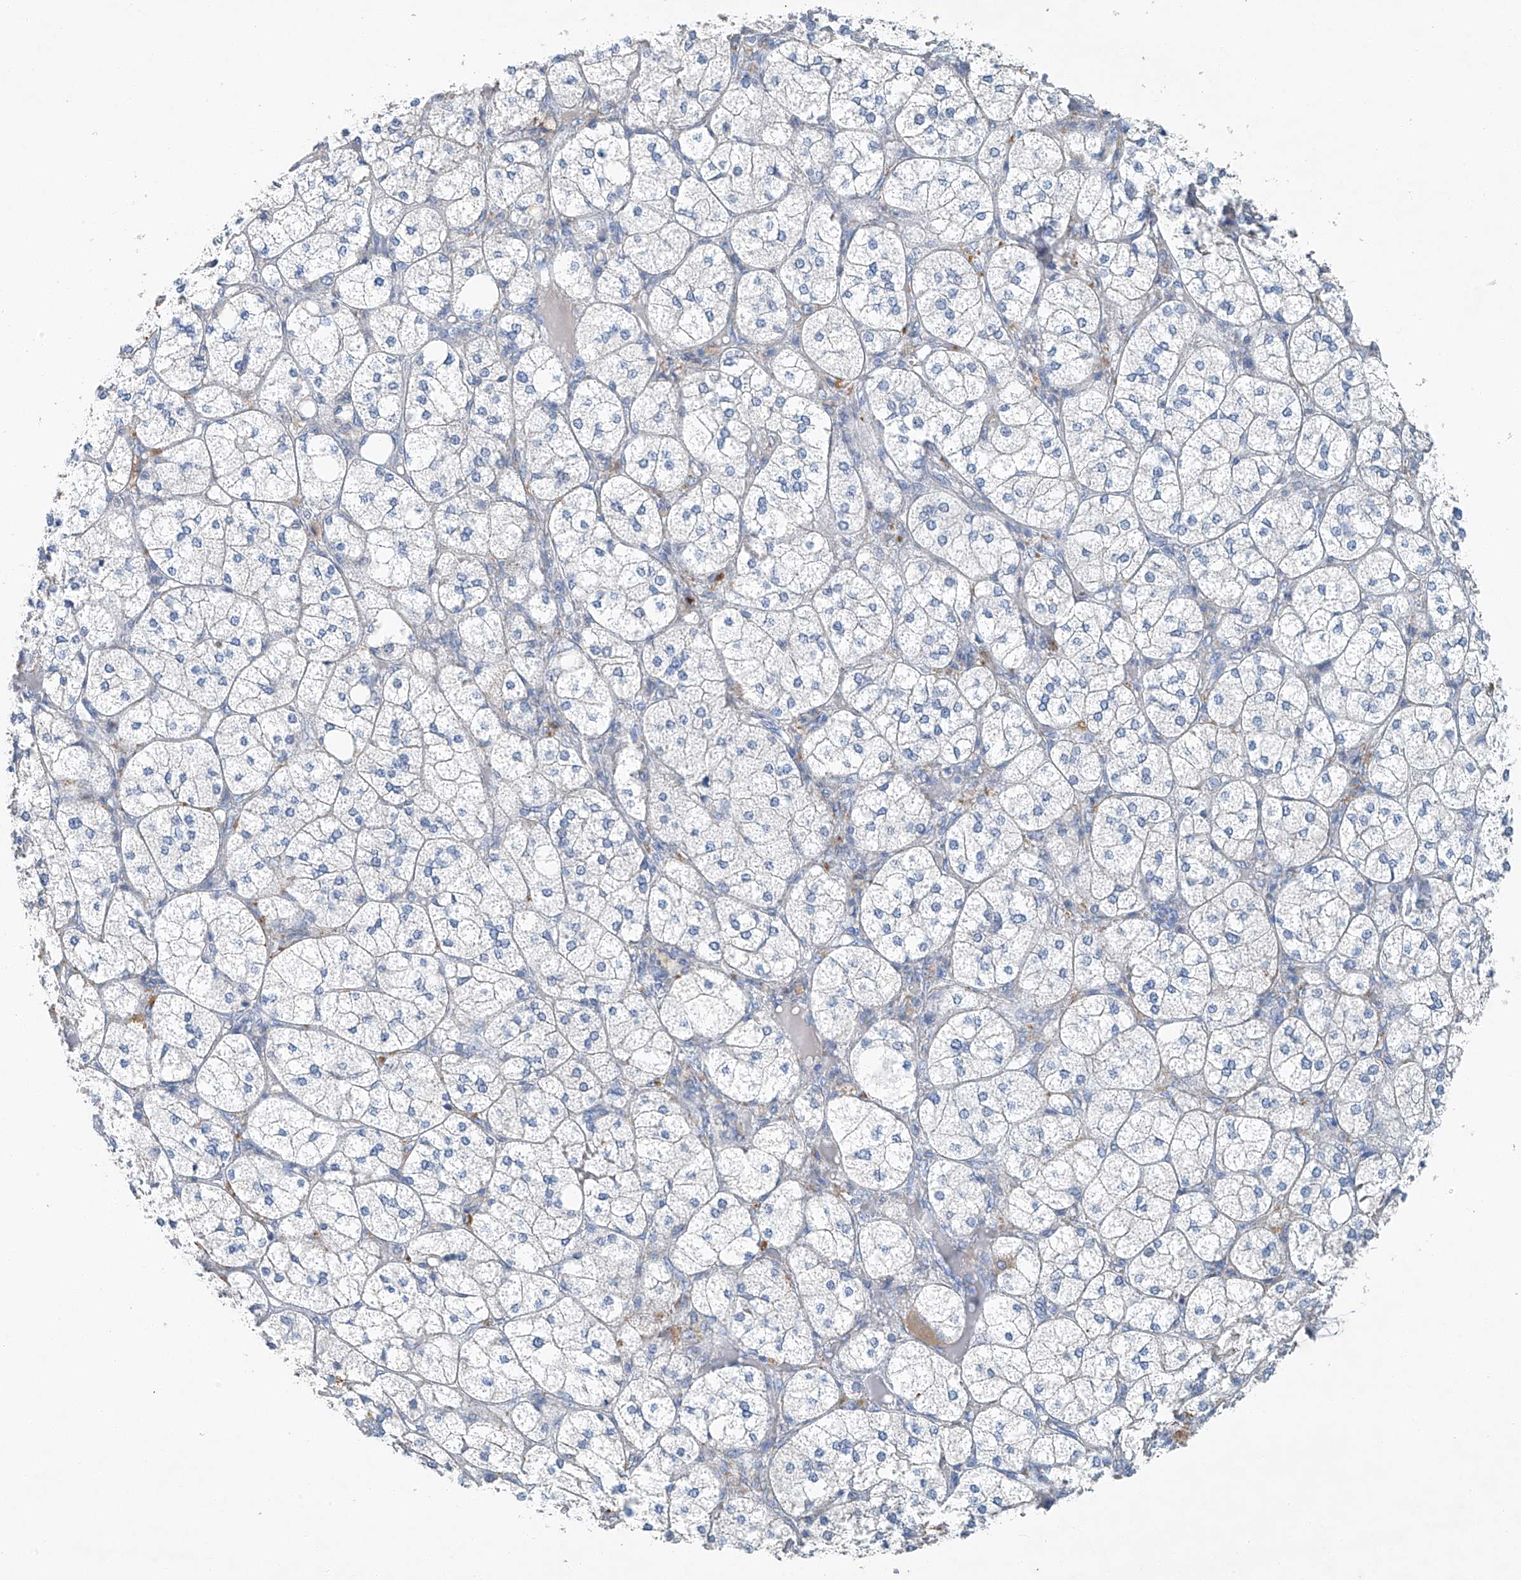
{"staining": {"intensity": "weak", "quantity": "<25%", "location": "cytoplasmic/membranous"}, "tissue": "adrenal gland", "cell_type": "Glandular cells", "image_type": "normal", "snomed": [{"axis": "morphology", "description": "Normal tissue, NOS"}, {"axis": "topography", "description": "Adrenal gland"}], "caption": "Immunohistochemistry of unremarkable adrenal gland demonstrates no positivity in glandular cells. The staining was performed using DAB (3,3'-diaminobenzidine) to visualize the protein expression in brown, while the nuclei were stained in blue with hematoxylin (Magnification: 20x).", "gene": "C1orf87", "patient": {"sex": "female", "age": 61}}